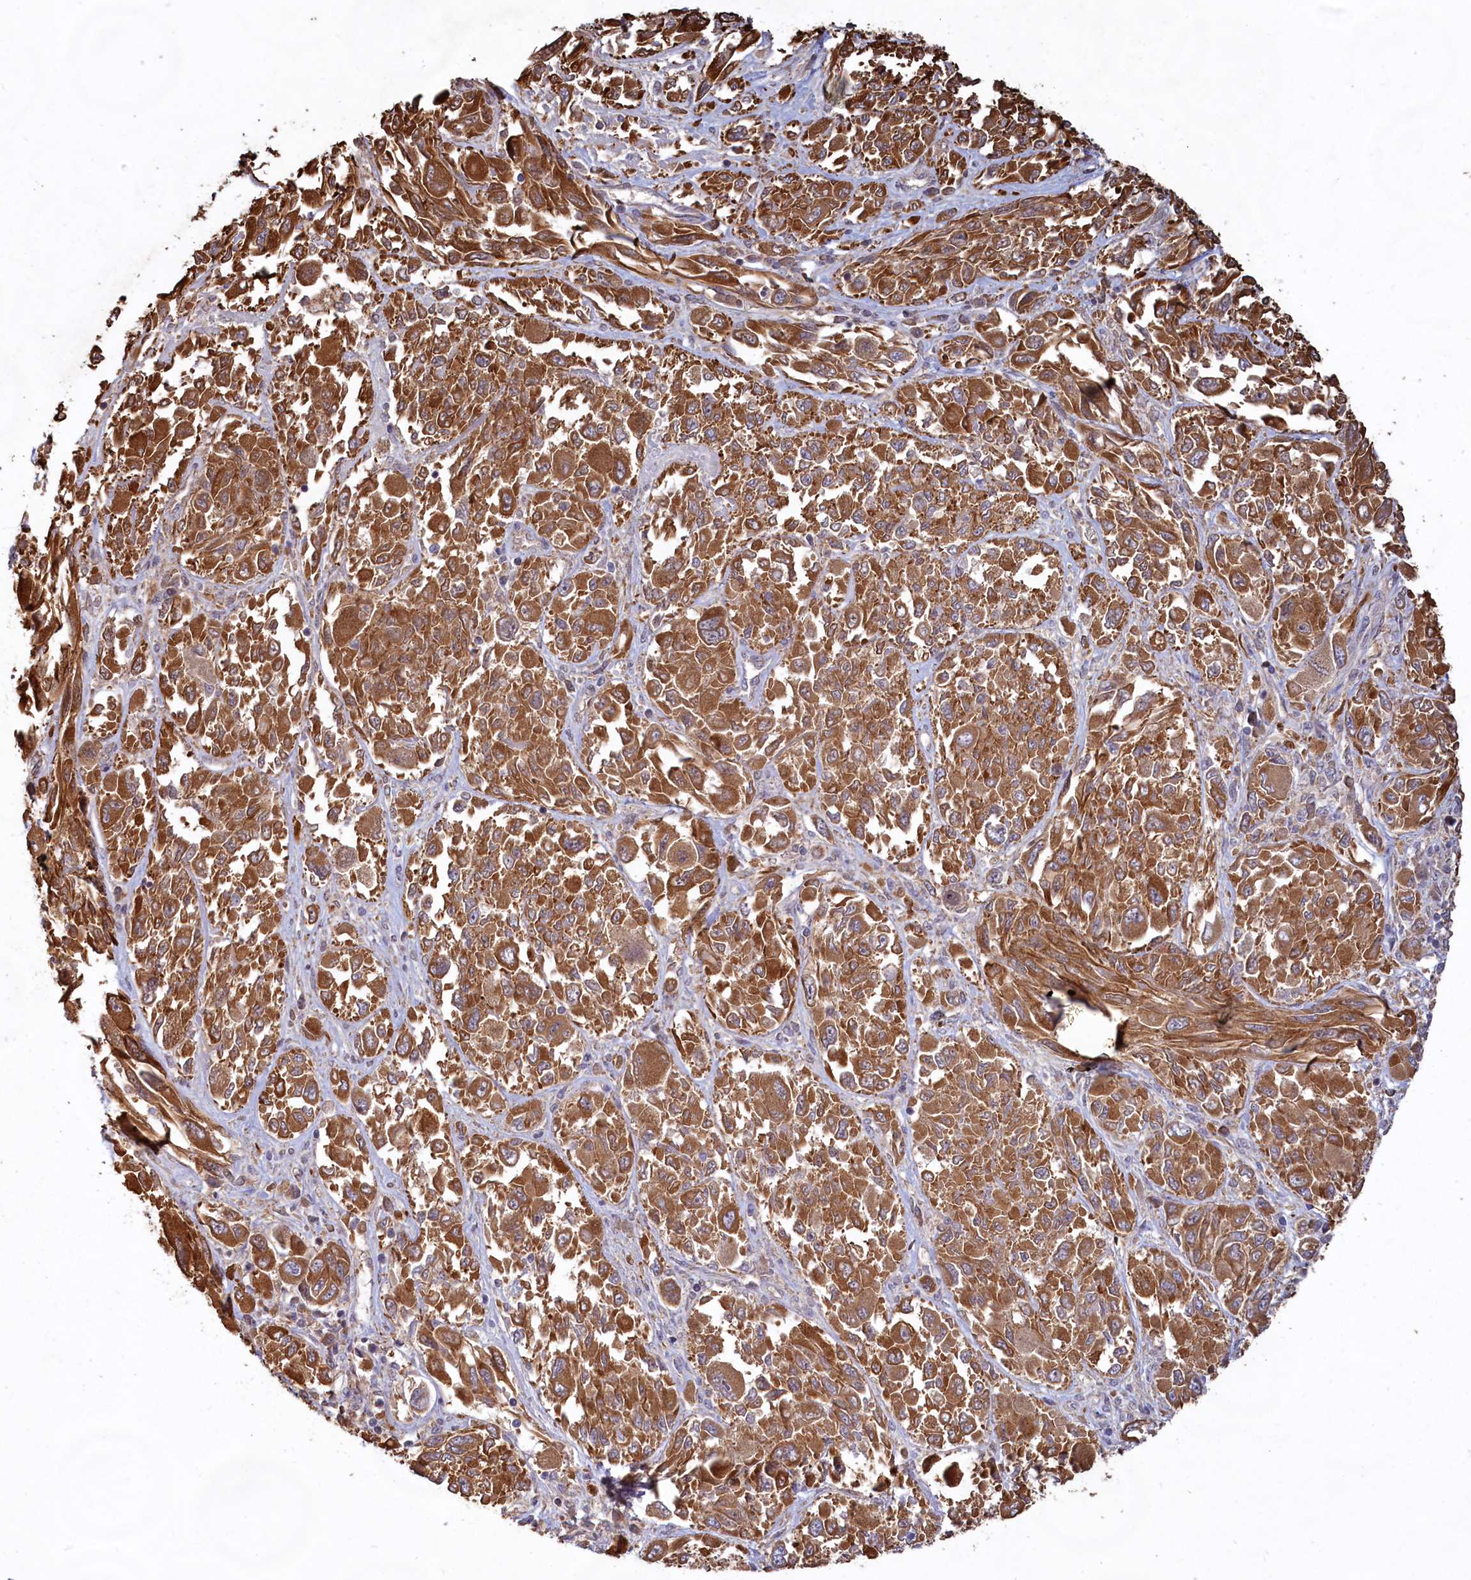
{"staining": {"intensity": "moderate", "quantity": ">75%", "location": "cytoplasmic/membranous"}, "tissue": "melanoma", "cell_type": "Tumor cells", "image_type": "cancer", "snomed": [{"axis": "morphology", "description": "Malignant melanoma, NOS"}, {"axis": "topography", "description": "Skin"}], "caption": "A micrograph of human melanoma stained for a protein reveals moderate cytoplasmic/membranous brown staining in tumor cells.", "gene": "FUNDC1", "patient": {"sex": "female", "age": 91}}